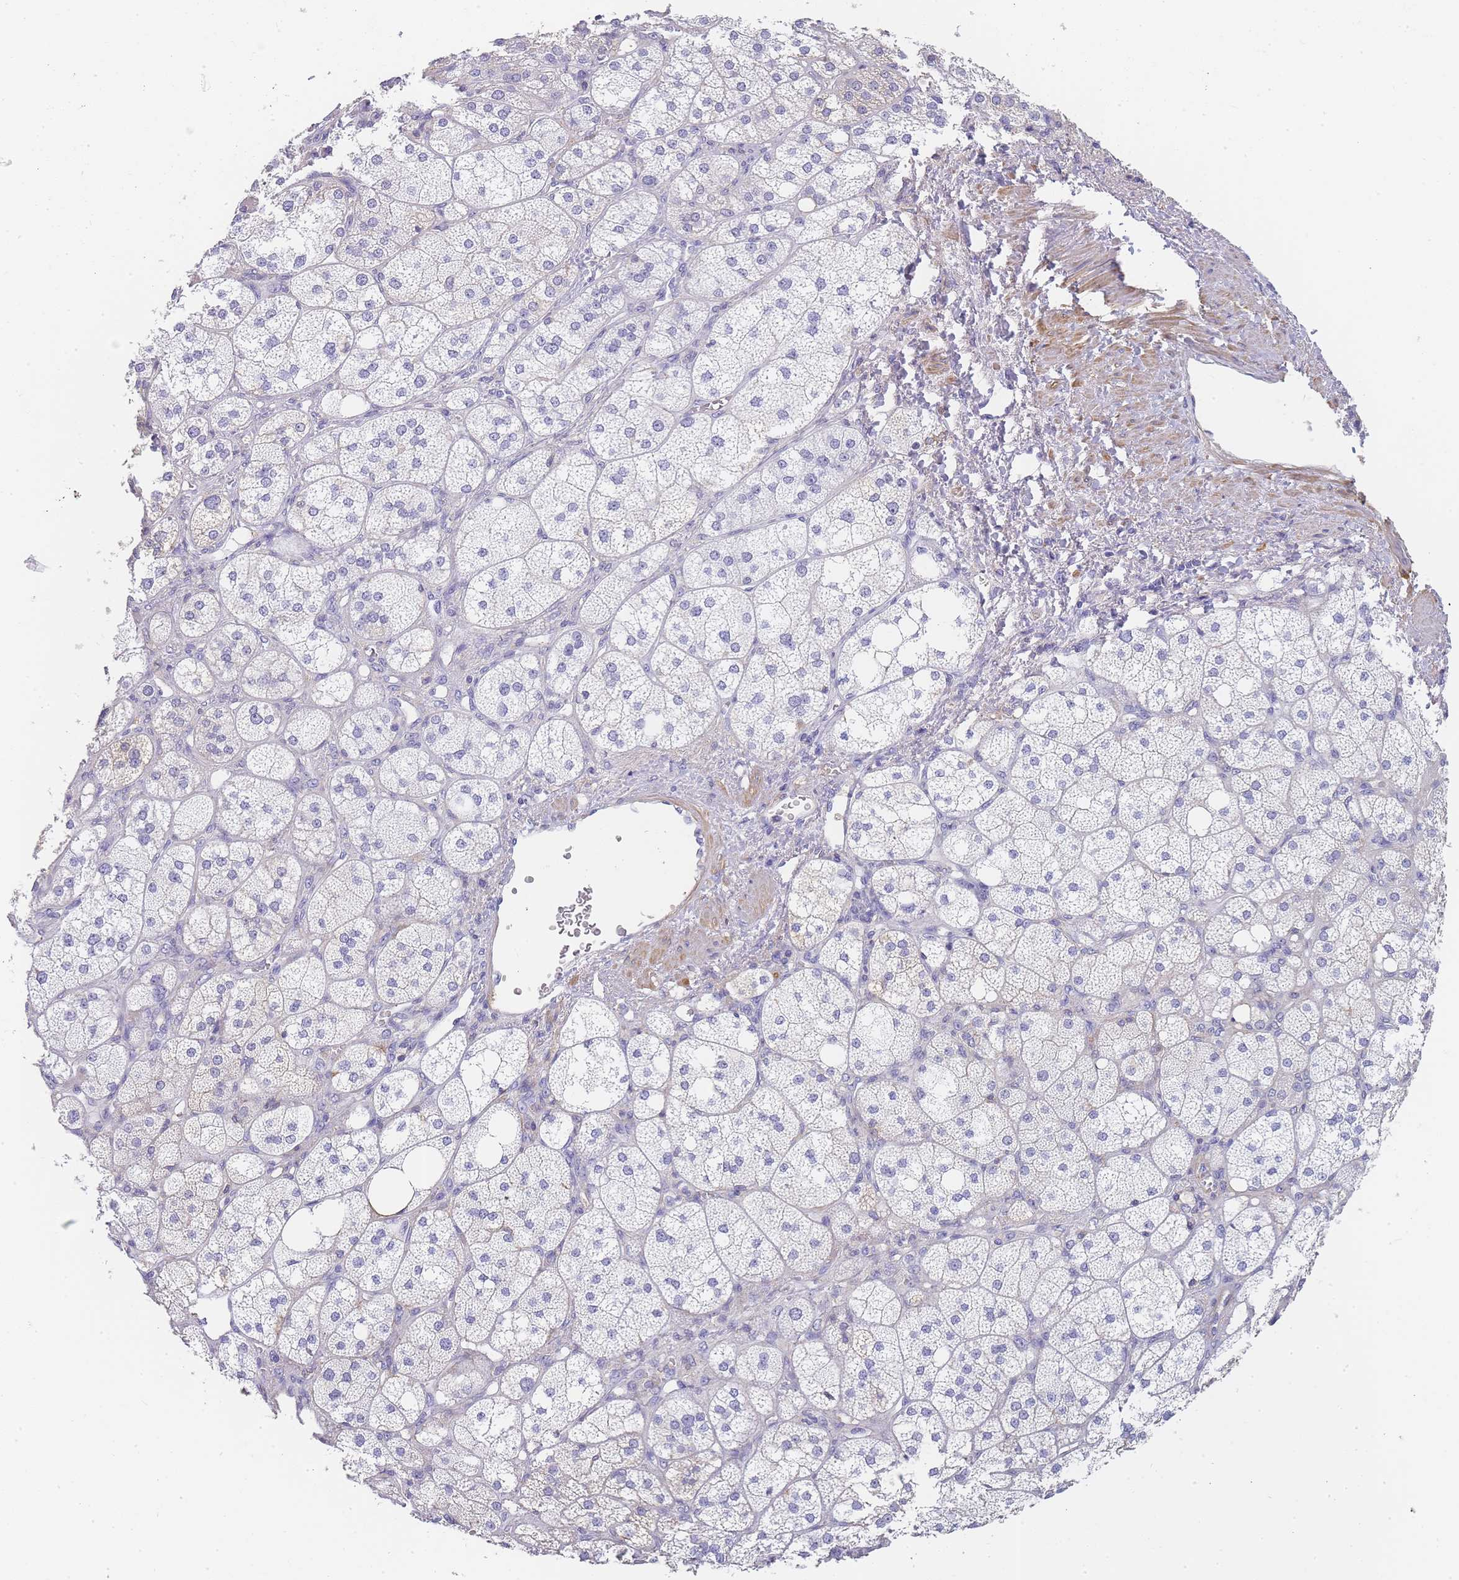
{"staining": {"intensity": "moderate", "quantity": "<25%", "location": "cytoplasmic/membranous"}, "tissue": "adrenal gland", "cell_type": "Glandular cells", "image_type": "normal", "snomed": [{"axis": "morphology", "description": "Normal tissue, NOS"}, {"axis": "topography", "description": "Adrenal gland"}], "caption": "The image displays immunohistochemical staining of normal adrenal gland. There is moderate cytoplasmic/membranous expression is seen in about <25% of glandular cells. (Stains: DAB in brown, nuclei in blue, Microscopy: brightfield microscopy at high magnification).", "gene": "NOP14", "patient": {"sex": "male", "age": 61}}